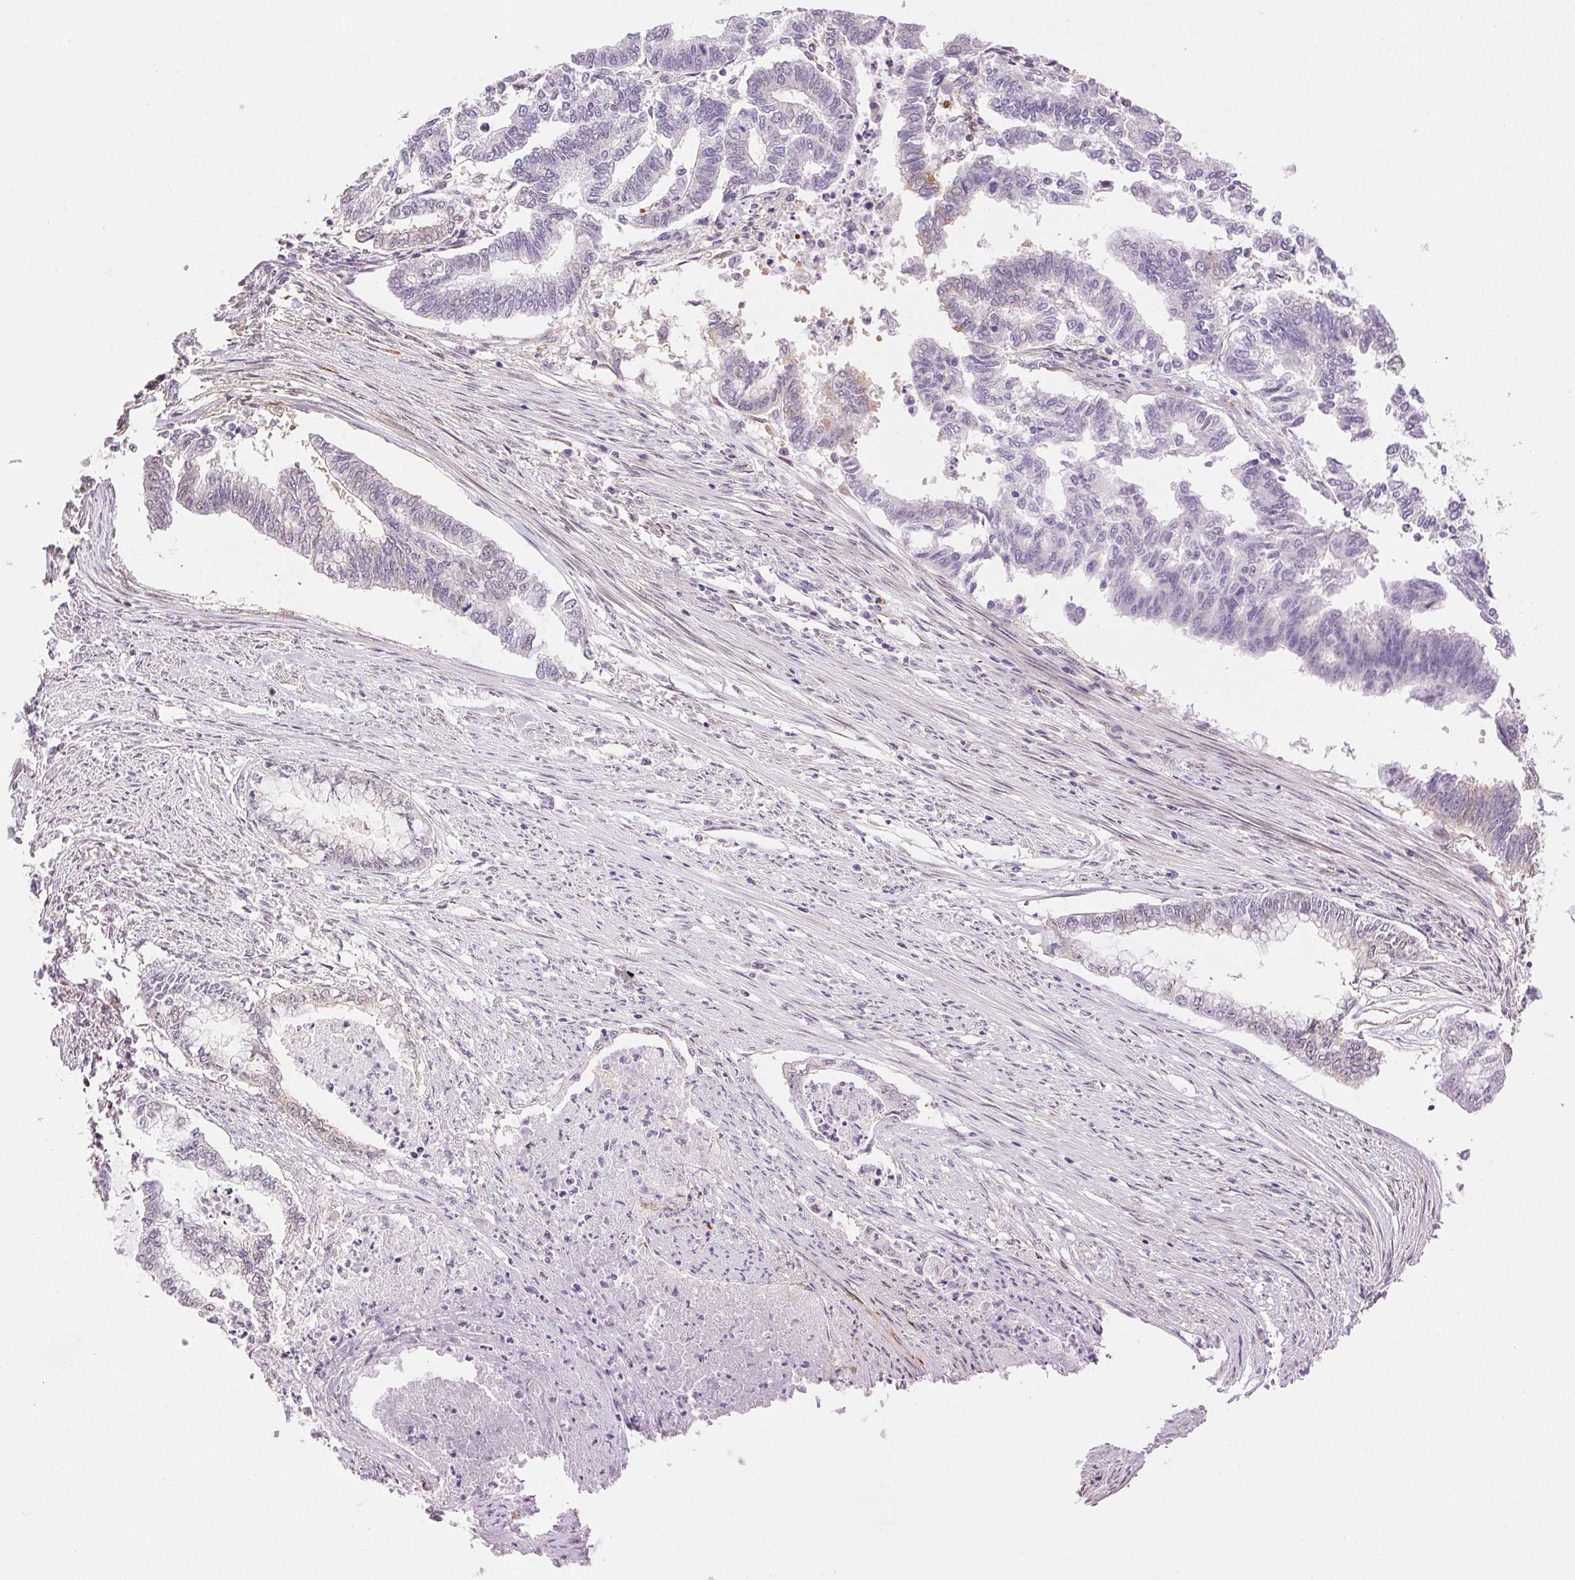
{"staining": {"intensity": "negative", "quantity": "none", "location": "none"}, "tissue": "endometrial cancer", "cell_type": "Tumor cells", "image_type": "cancer", "snomed": [{"axis": "morphology", "description": "Adenocarcinoma, NOS"}, {"axis": "topography", "description": "Endometrium"}], "caption": "Photomicrograph shows no protein expression in tumor cells of endometrial cancer tissue.", "gene": "GYG2", "patient": {"sex": "female", "age": 79}}